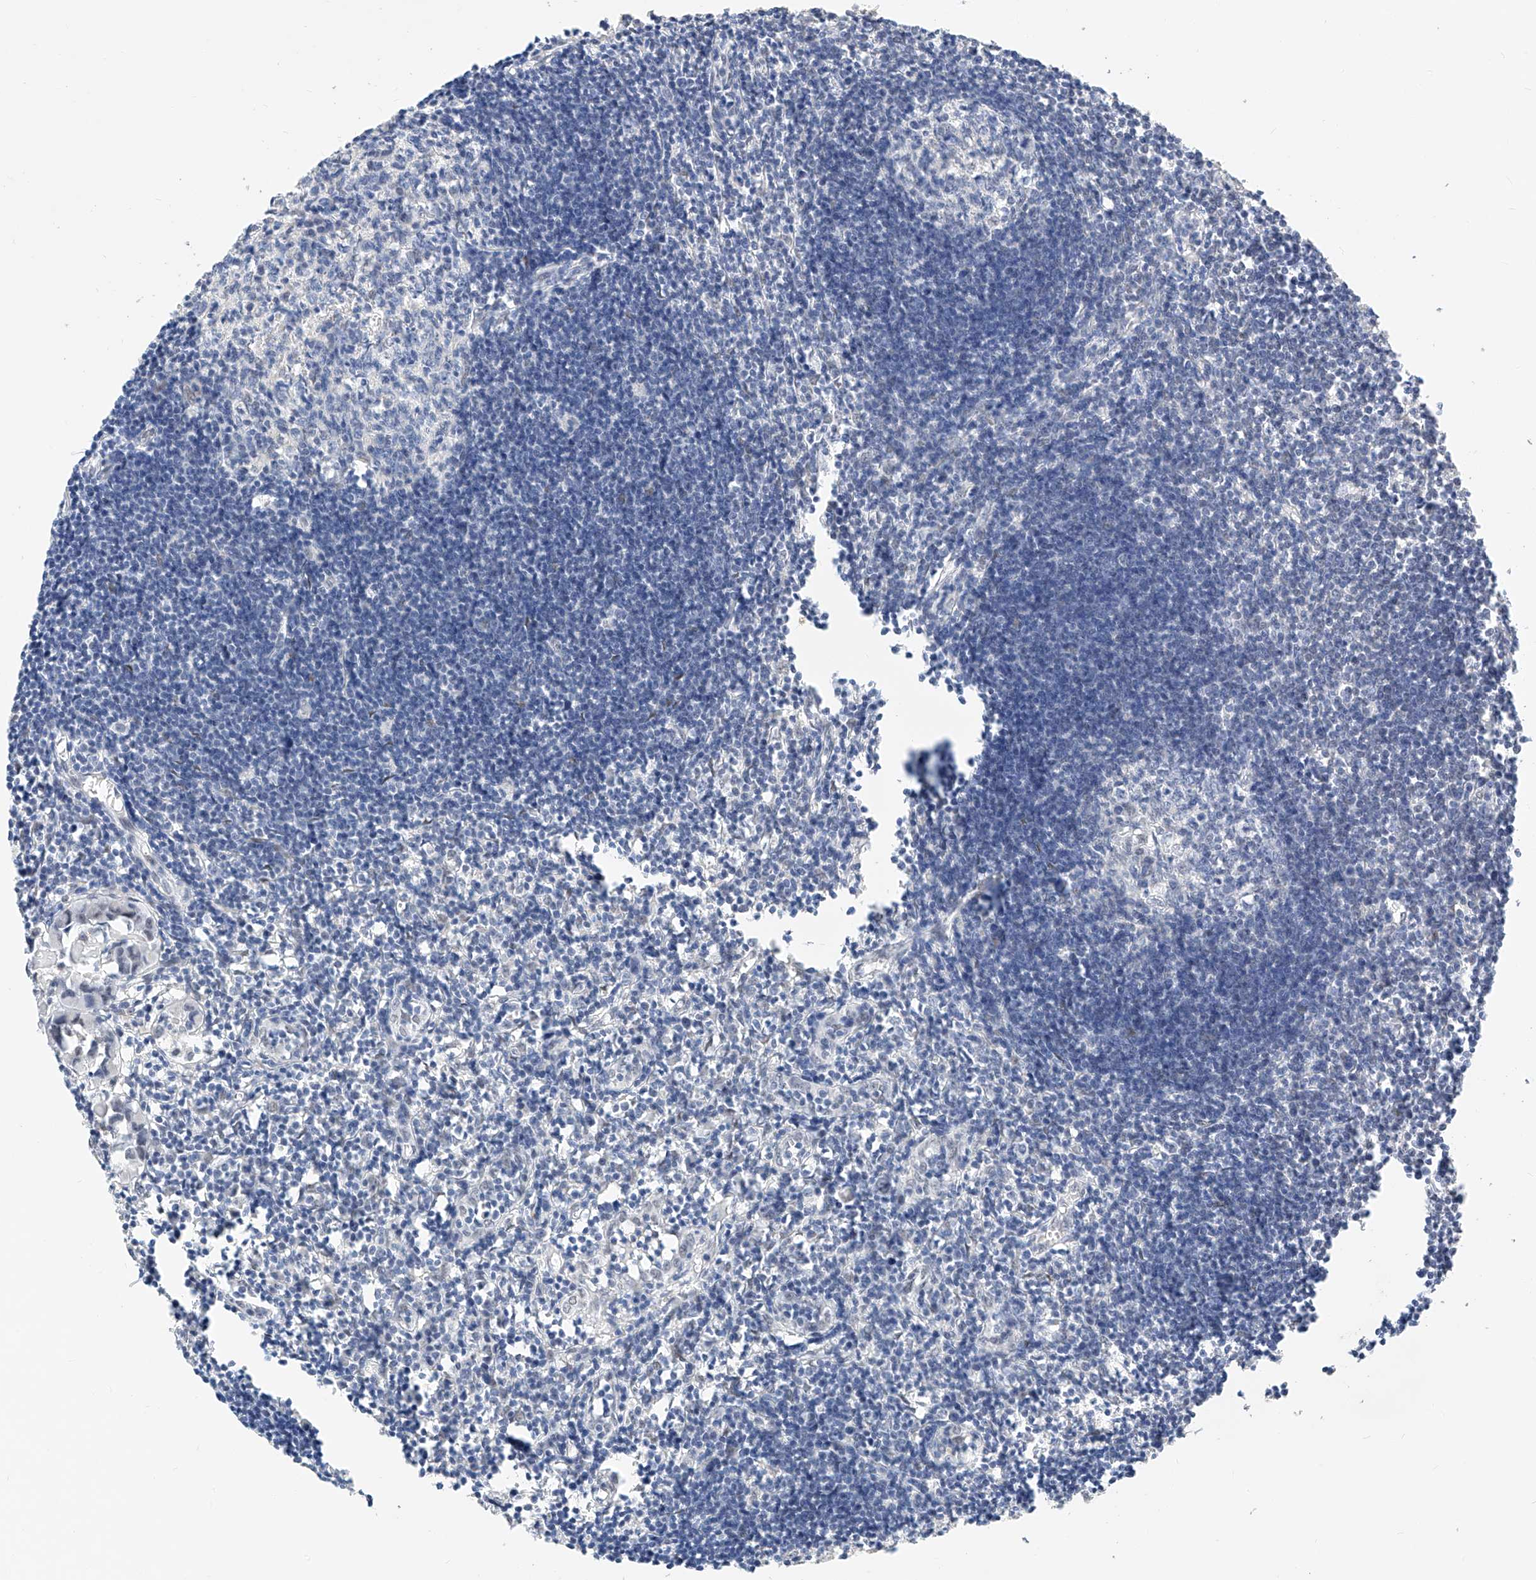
{"staining": {"intensity": "negative", "quantity": "none", "location": "none"}, "tissue": "lymph node", "cell_type": "Germinal center cells", "image_type": "normal", "snomed": [{"axis": "morphology", "description": "Normal tissue, NOS"}, {"axis": "morphology", "description": "Malignant melanoma, Metastatic site"}, {"axis": "topography", "description": "Lymph node"}], "caption": "An image of human lymph node is negative for staining in germinal center cells. The staining was performed using DAB (3,3'-diaminobenzidine) to visualize the protein expression in brown, while the nuclei were stained in blue with hematoxylin (Magnification: 20x).", "gene": "KCNJ1", "patient": {"sex": "male", "age": 41}}